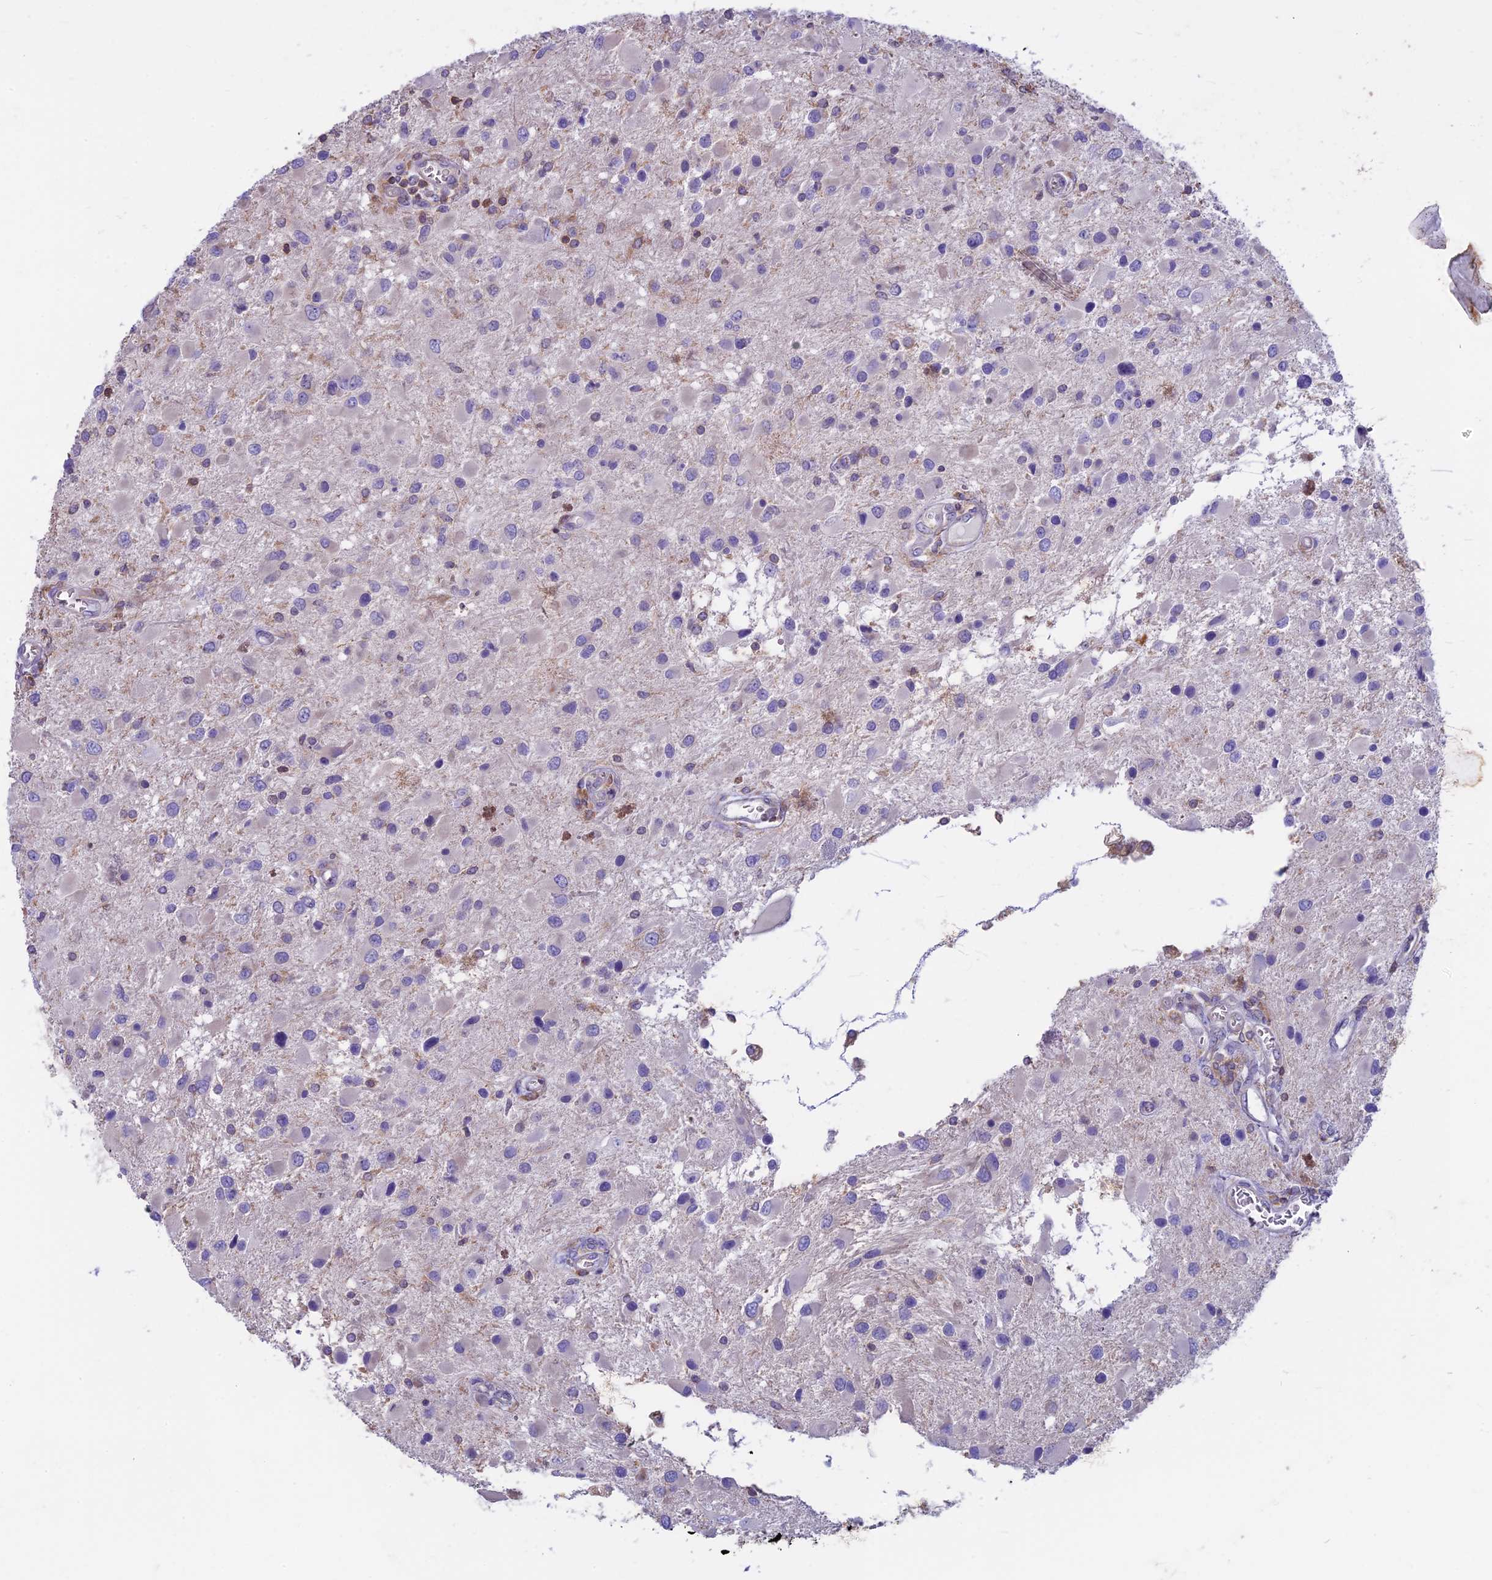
{"staining": {"intensity": "negative", "quantity": "none", "location": "none"}, "tissue": "glioma", "cell_type": "Tumor cells", "image_type": "cancer", "snomed": [{"axis": "morphology", "description": "Glioma, malignant, High grade"}, {"axis": "topography", "description": "Brain"}], "caption": "Glioma was stained to show a protein in brown. There is no significant staining in tumor cells.", "gene": "CDAN1", "patient": {"sex": "male", "age": 53}}